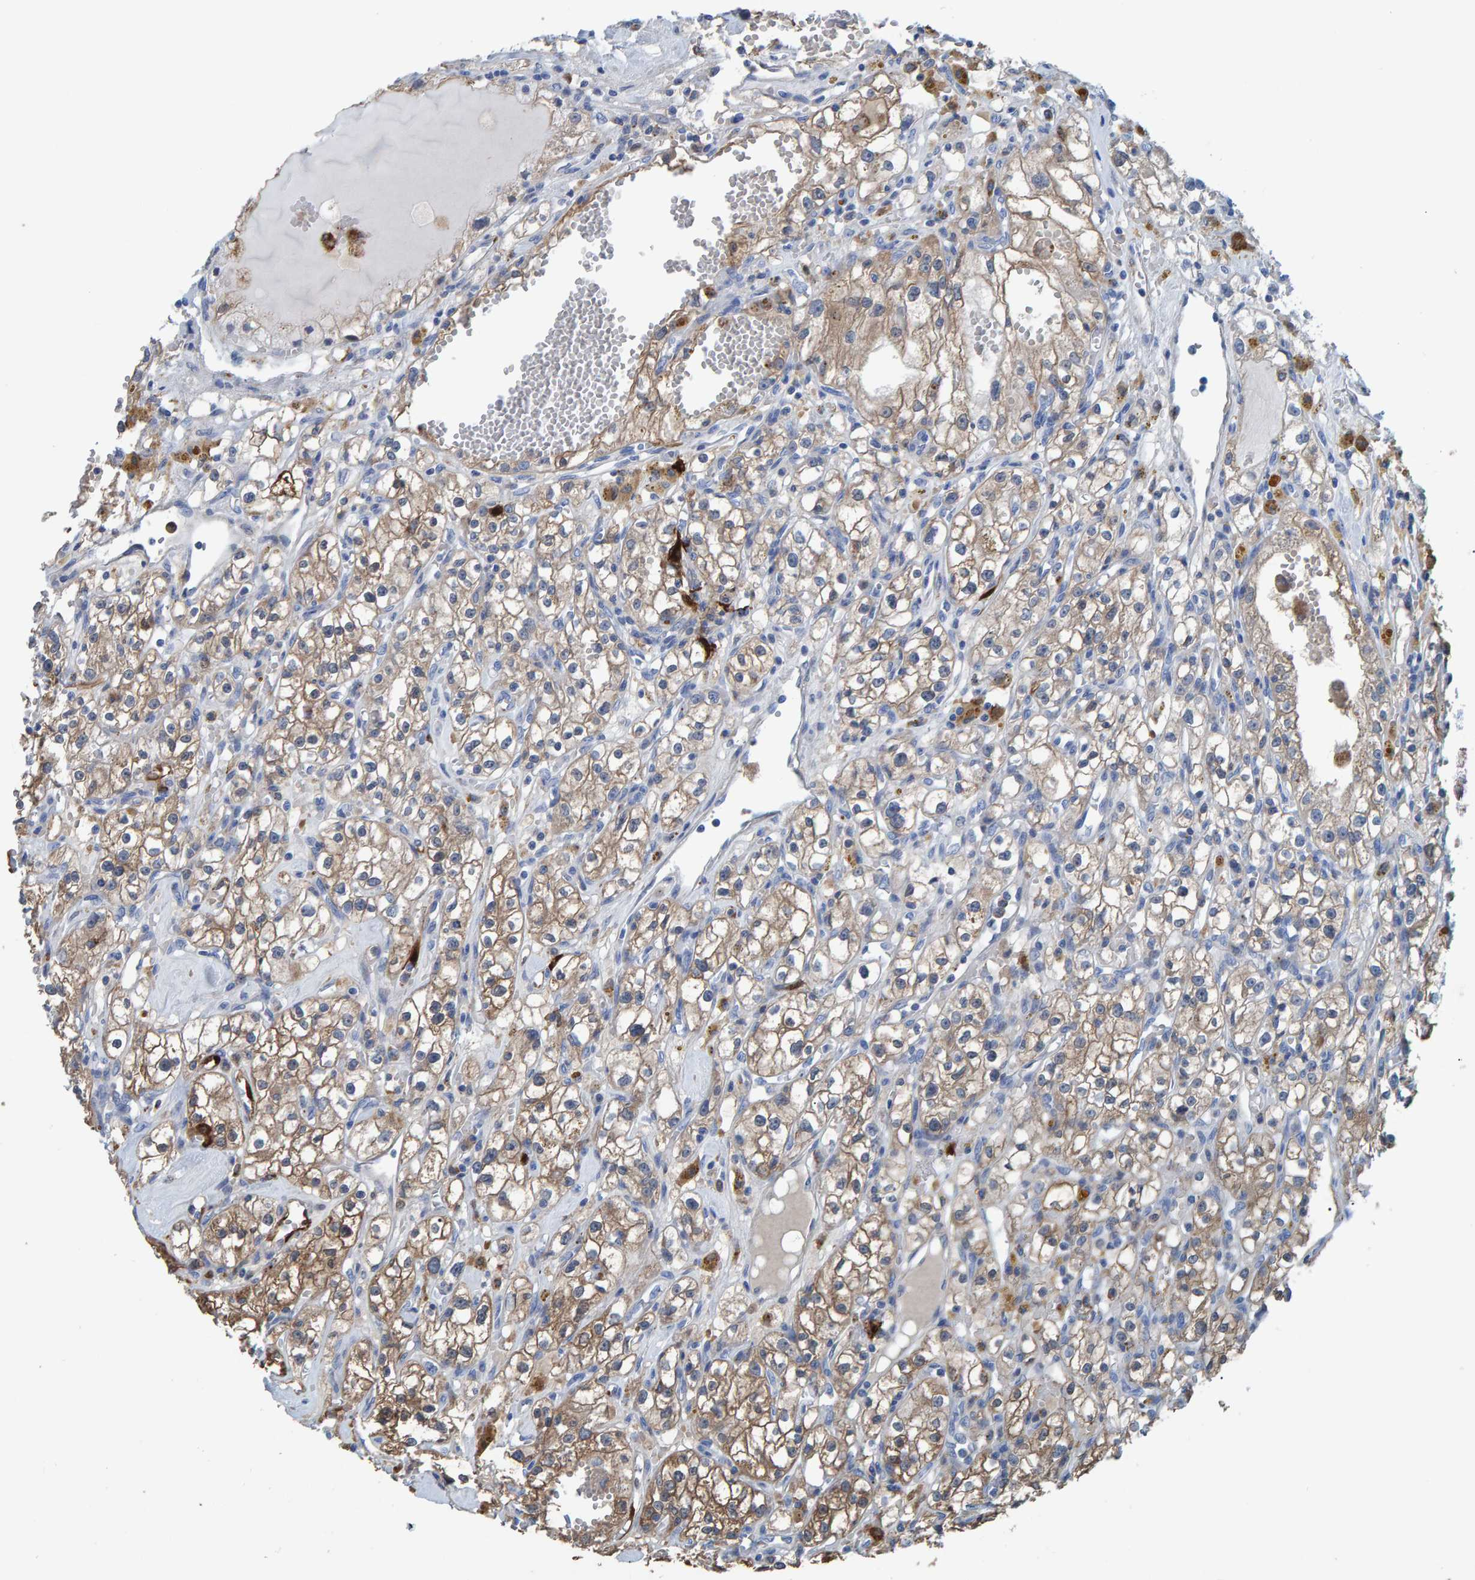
{"staining": {"intensity": "weak", "quantity": ">75%", "location": "cytoplasmic/membranous"}, "tissue": "renal cancer", "cell_type": "Tumor cells", "image_type": "cancer", "snomed": [{"axis": "morphology", "description": "Adenocarcinoma, NOS"}, {"axis": "topography", "description": "Kidney"}], "caption": "Brown immunohistochemical staining in human renal cancer exhibits weak cytoplasmic/membranous staining in approximately >75% of tumor cells.", "gene": "IDO1", "patient": {"sex": "male", "age": 56}}